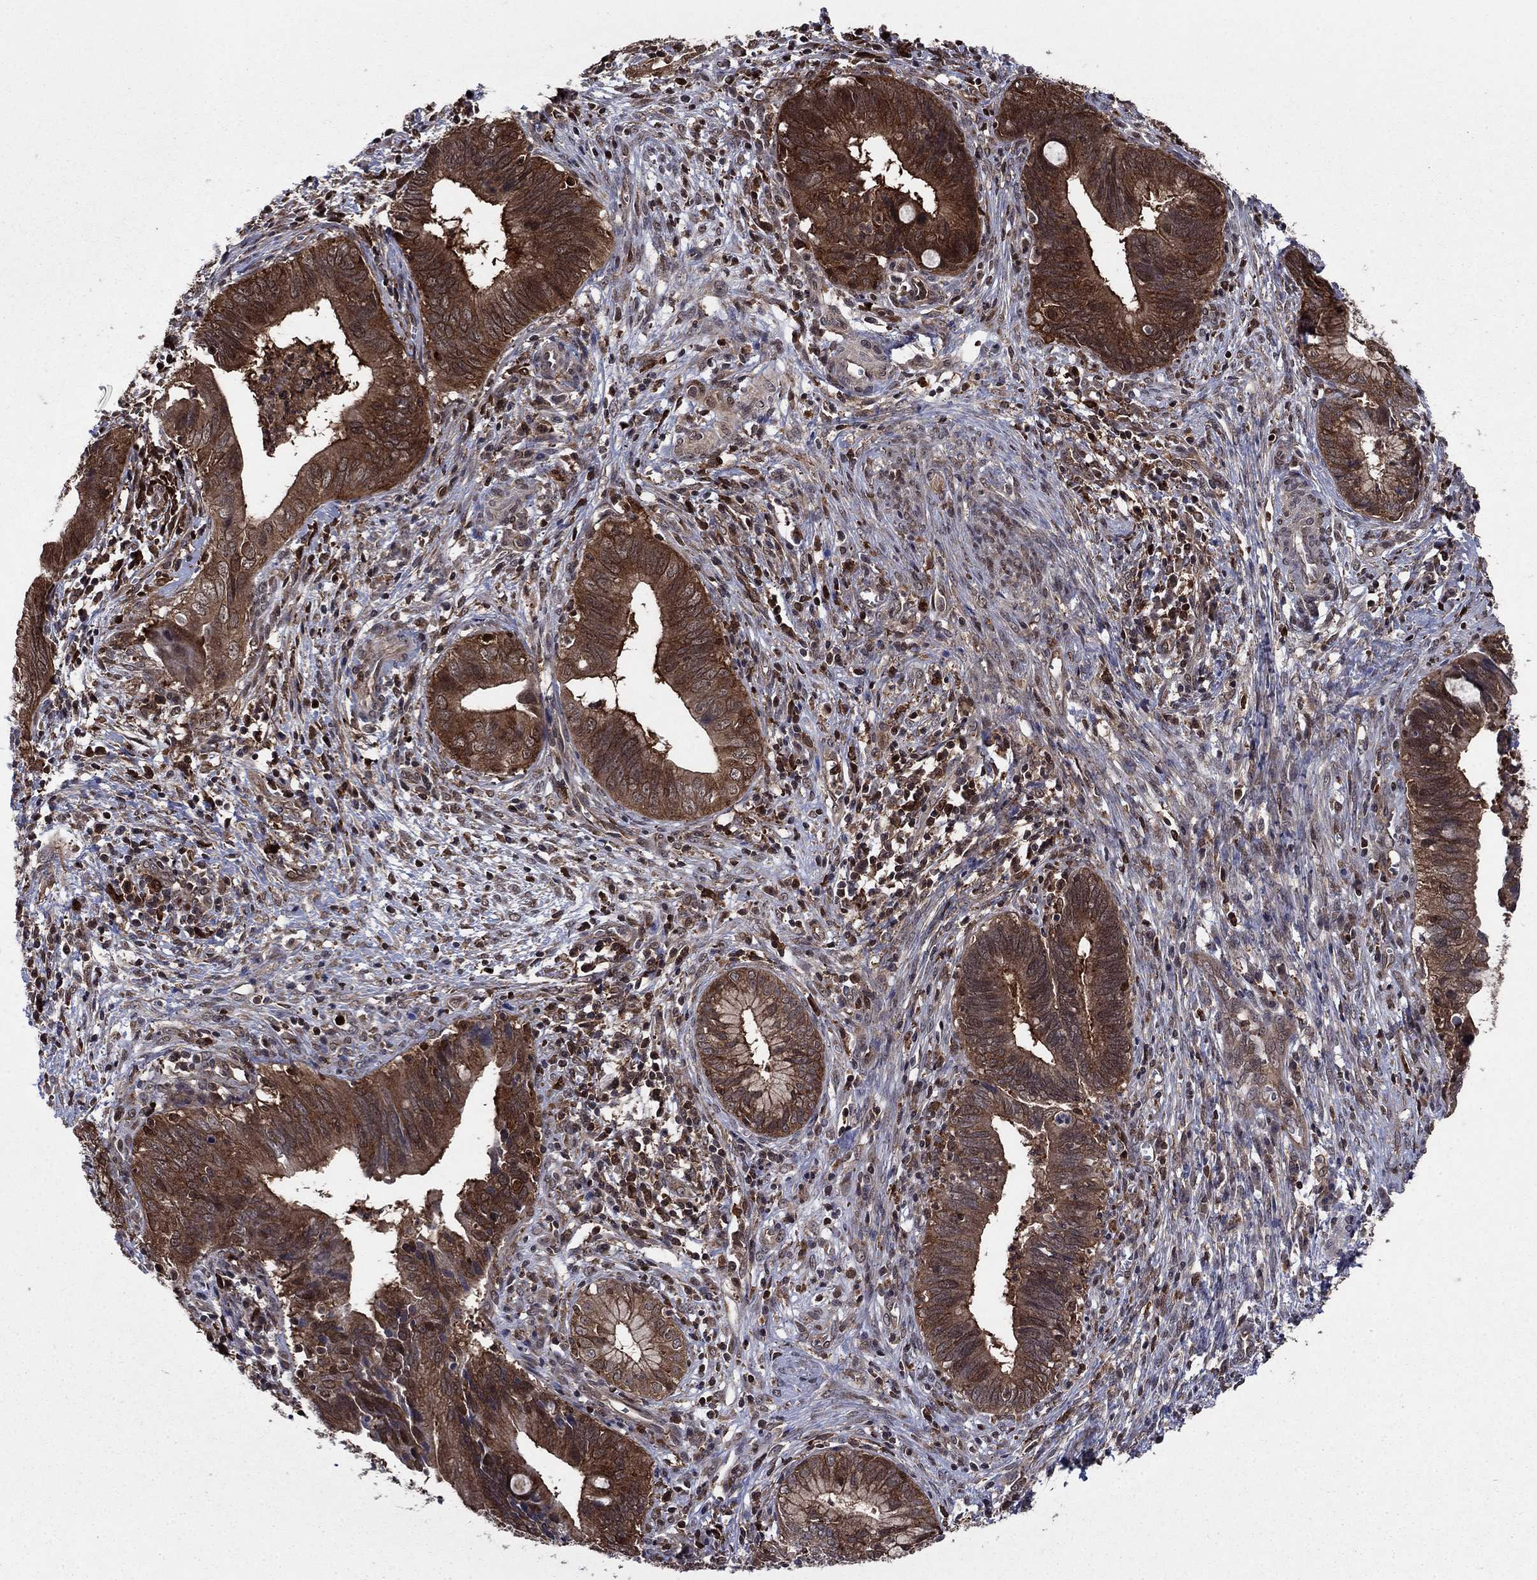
{"staining": {"intensity": "strong", "quantity": ">75%", "location": "cytoplasmic/membranous"}, "tissue": "cervical cancer", "cell_type": "Tumor cells", "image_type": "cancer", "snomed": [{"axis": "morphology", "description": "Adenocarcinoma, NOS"}, {"axis": "topography", "description": "Cervix"}], "caption": "Human cervical cancer (adenocarcinoma) stained for a protein (brown) exhibits strong cytoplasmic/membranous positive expression in approximately >75% of tumor cells.", "gene": "CACYBP", "patient": {"sex": "female", "age": 42}}